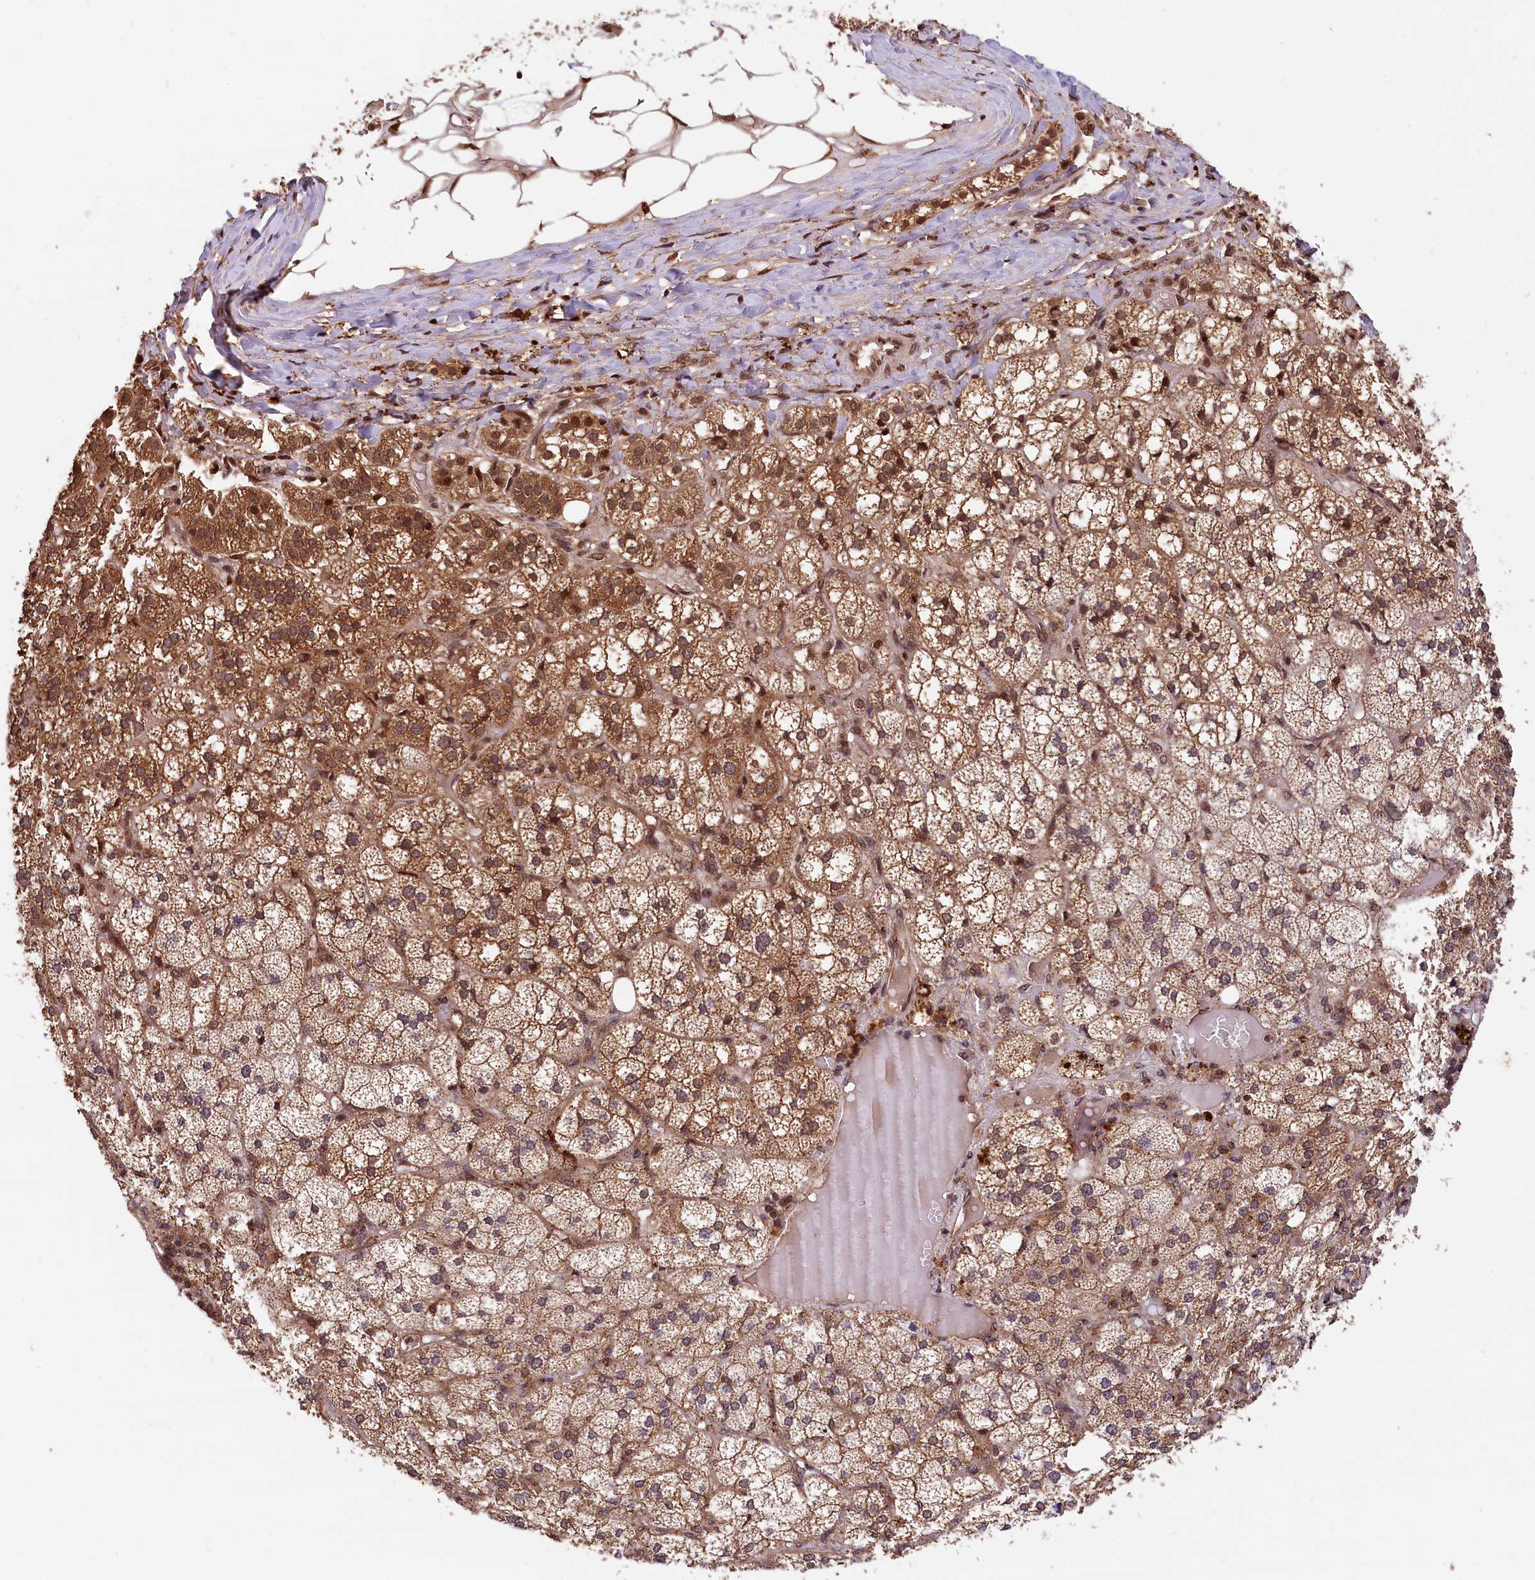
{"staining": {"intensity": "moderate", "quantity": ">75%", "location": "cytoplasmic/membranous"}, "tissue": "adrenal gland", "cell_type": "Glandular cells", "image_type": "normal", "snomed": [{"axis": "morphology", "description": "Normal tissue, NOS"}, {"axis": "topography", "description": "Adrenal gland"}], "caption": "IHC of unremarkable adrenal gland shows medium levels of moderate cytoplasmic/membranous staining in approximately >75% of glandular cells. The staining was performed using DAB (3,3'-diaminobenzidine), with brown indicating positive protein expression. Nuclei are stained blue with hematoxylin.", "gene": "IST1", "patient": {"sex": "female", "age": 61}}